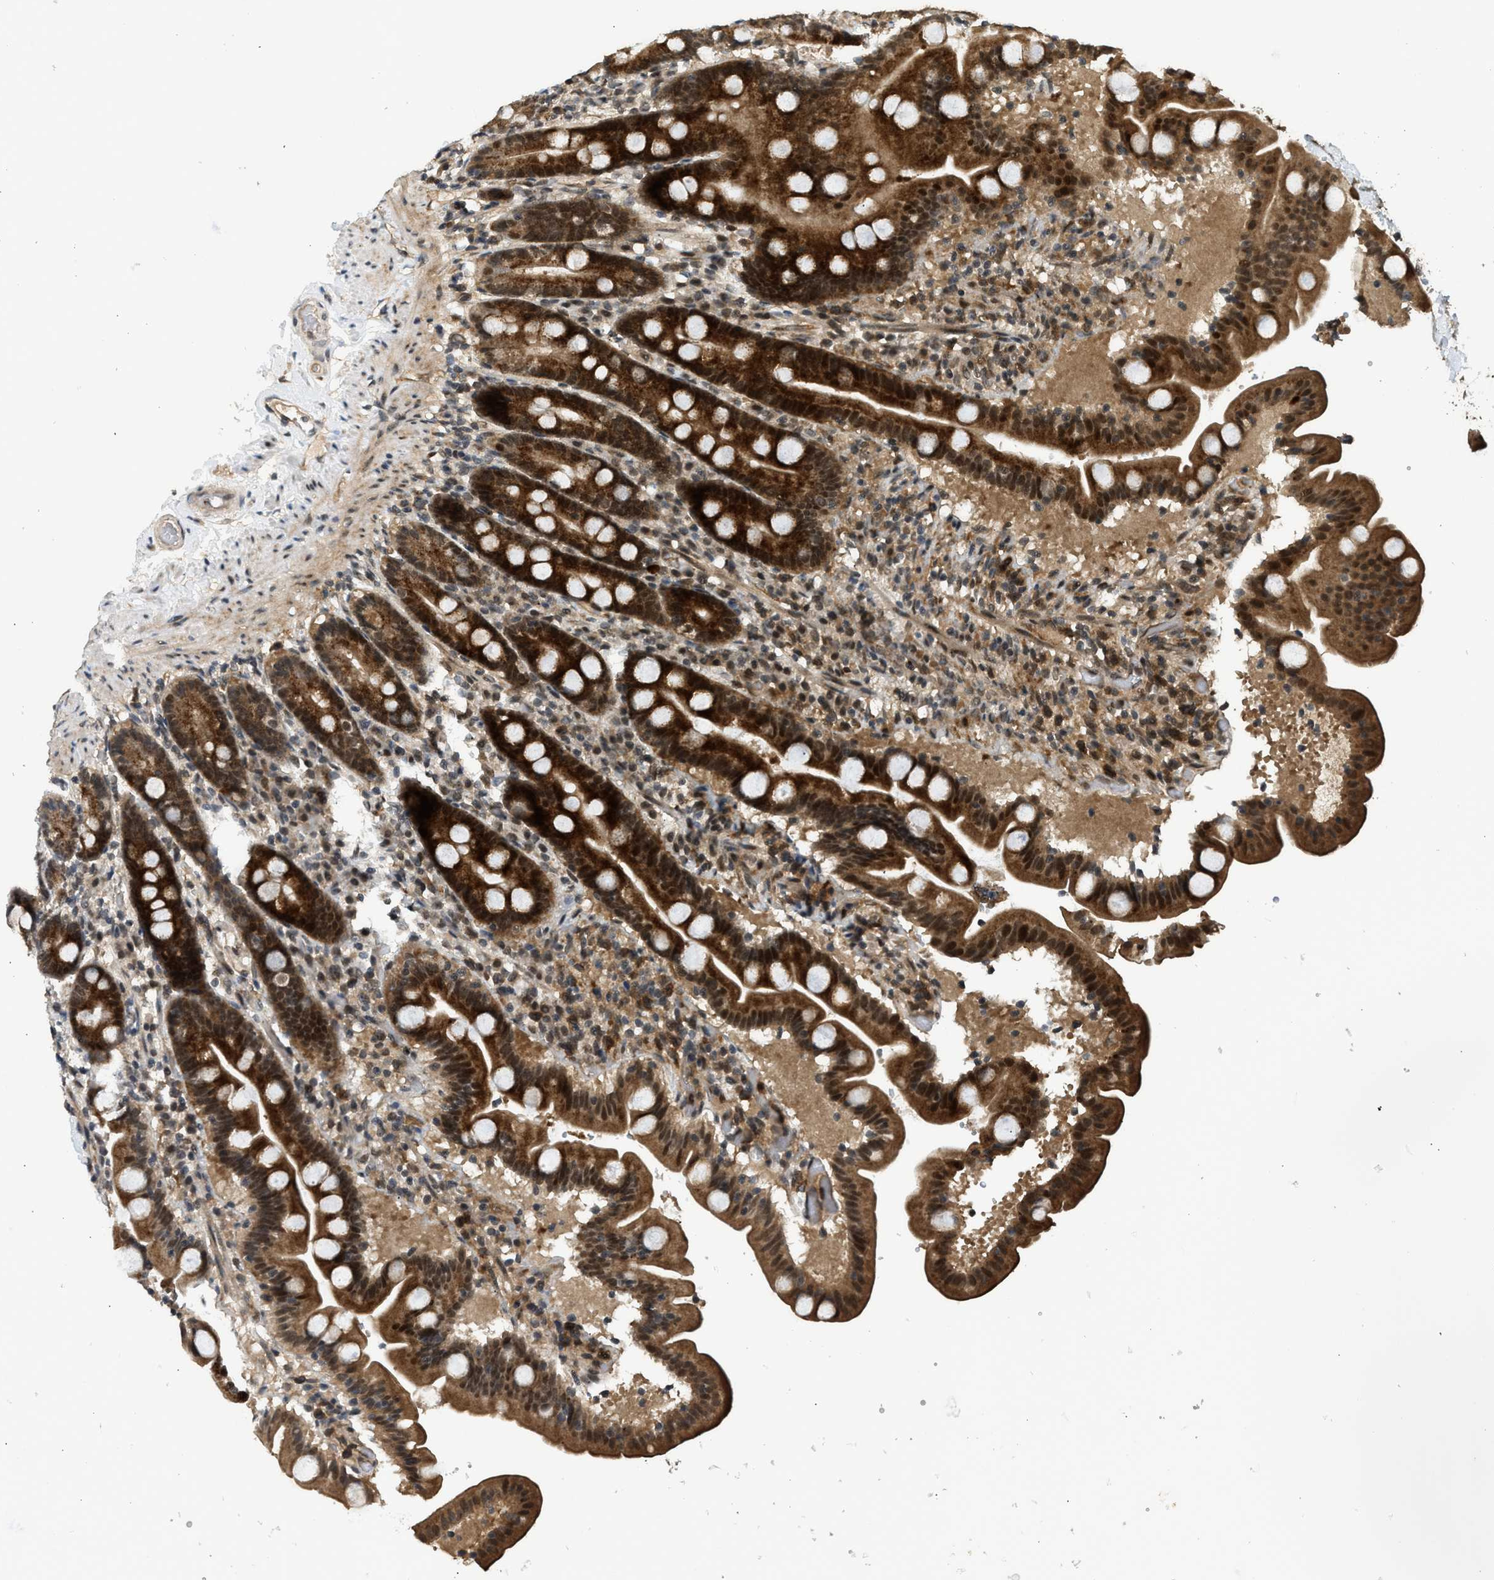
{"staining": {"intensity": "strong", "quantity": ">75%", "location": "cytoplasmic/membranous,nuclear"}, "tissue": "duodenum", "cell_type": "Glandular cells", "image_type": "normal", "snomed": [{"axis": "morphology", "description": "Normal tissue, NOS"}, {"axis": "topography", "description": "Duodenum"}], "caption": "Brown immunohistochemical staining in unremarkable duodenum shows strong cytoplasmic/membranous,nuclear positivity in about >75% of glandular cells.", "gene": "GET1", "patient": {"sex": "male", "age": 54}}